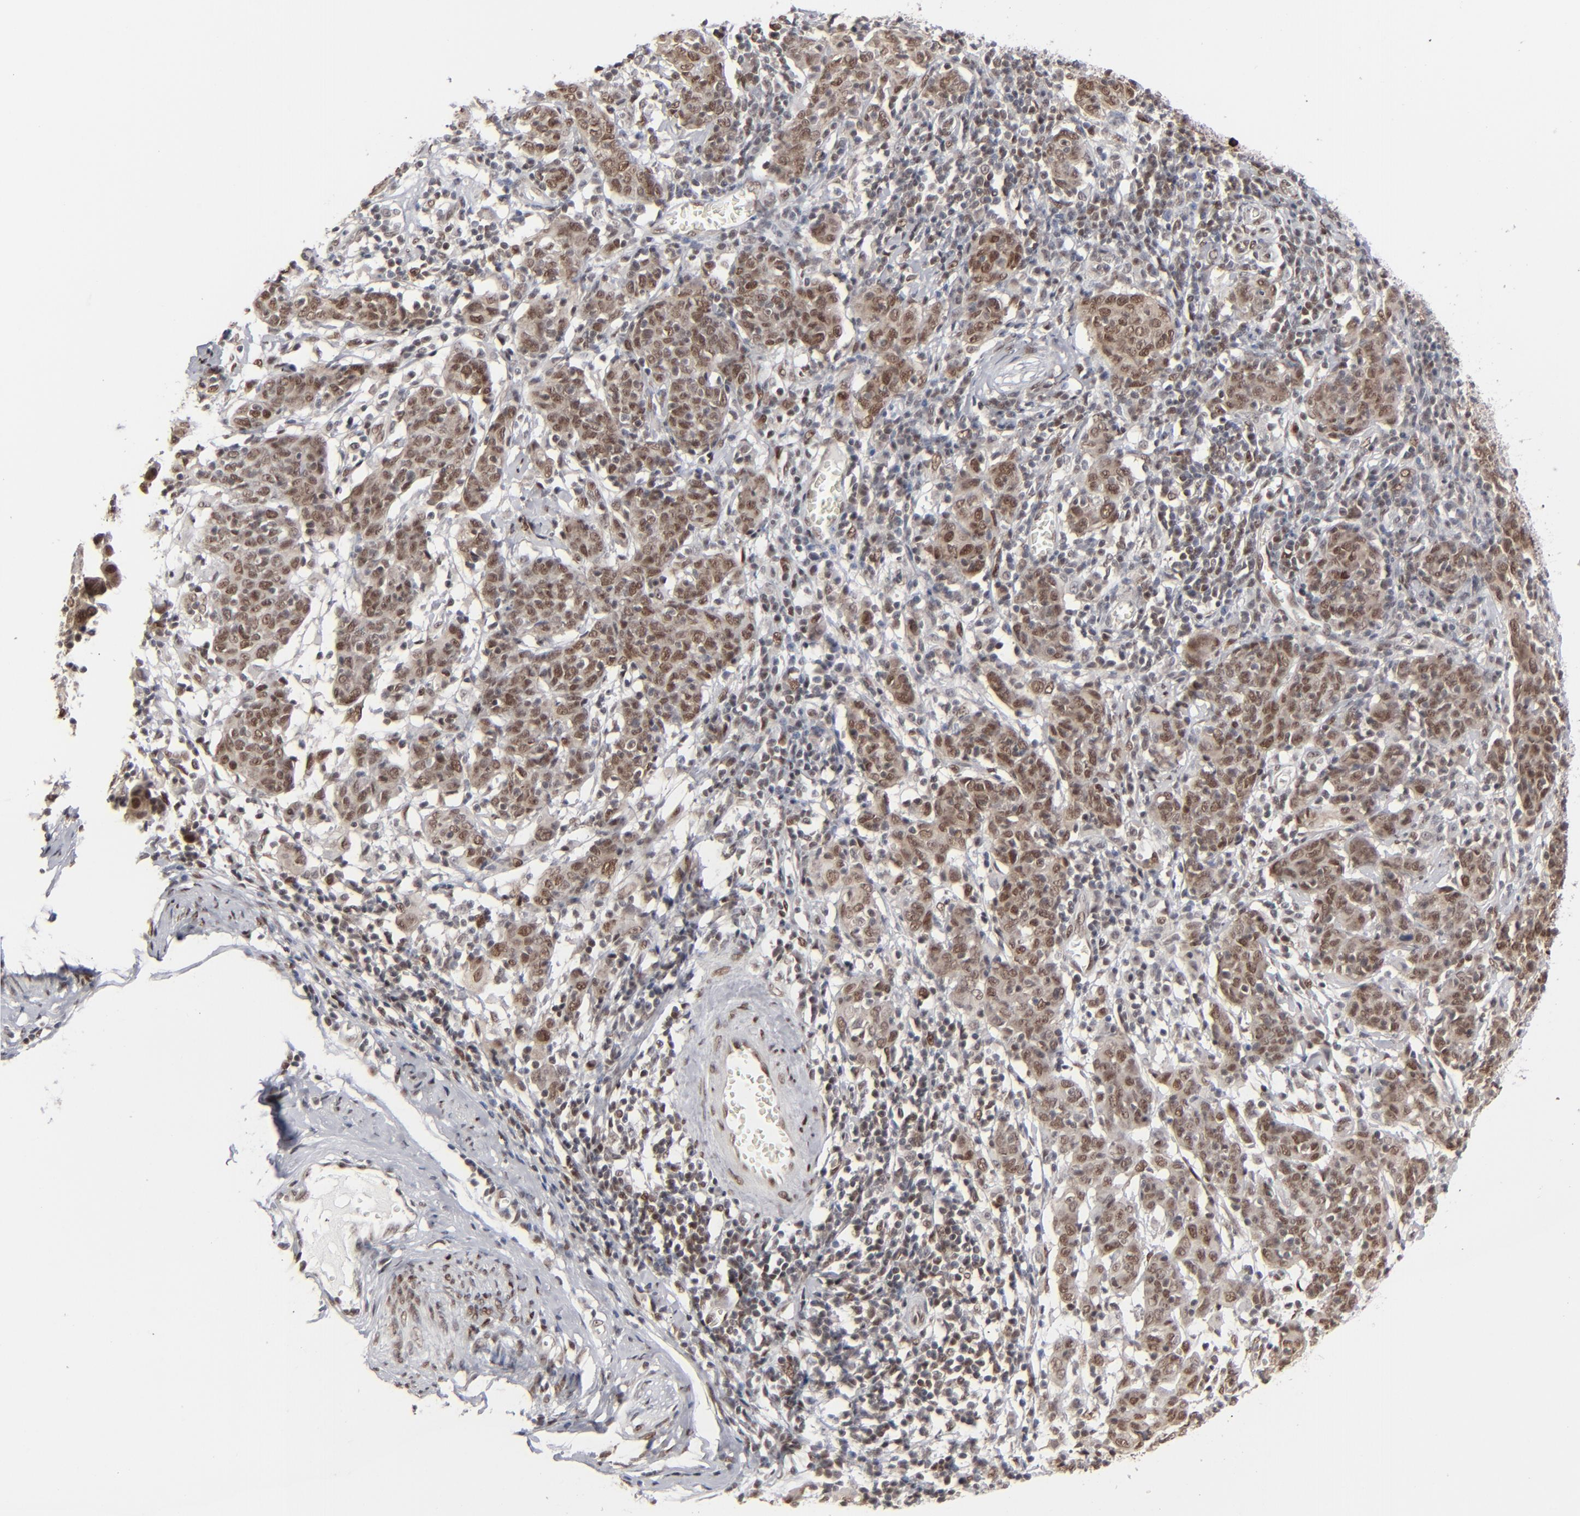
{"staining": {"intensity": "moderate", "quantity": ">75%", "location": "cytoplasmic/membranous,nuclear"}, "tissue": "cervical cancer", "cell_type": "Tumor cells", "image_type": "cancer", "snomed": [{"axis": "morphology", "description": "Normal tissue, NOS"}, {"axis": "morphology", "description": "Squamous cell carcinoma, NOS"}, {"axis": "topography", "description": "Cervix"}], "caption": "Squamous cell carcinoma (cervical) was stained to show a protein in brown. There is medium levels of moderate cytoplasmic/membranous and nuclear staining in about >75% of tumor cells.", "gene": "IRF9", "patient": {"sex": "female", "age": 67}}